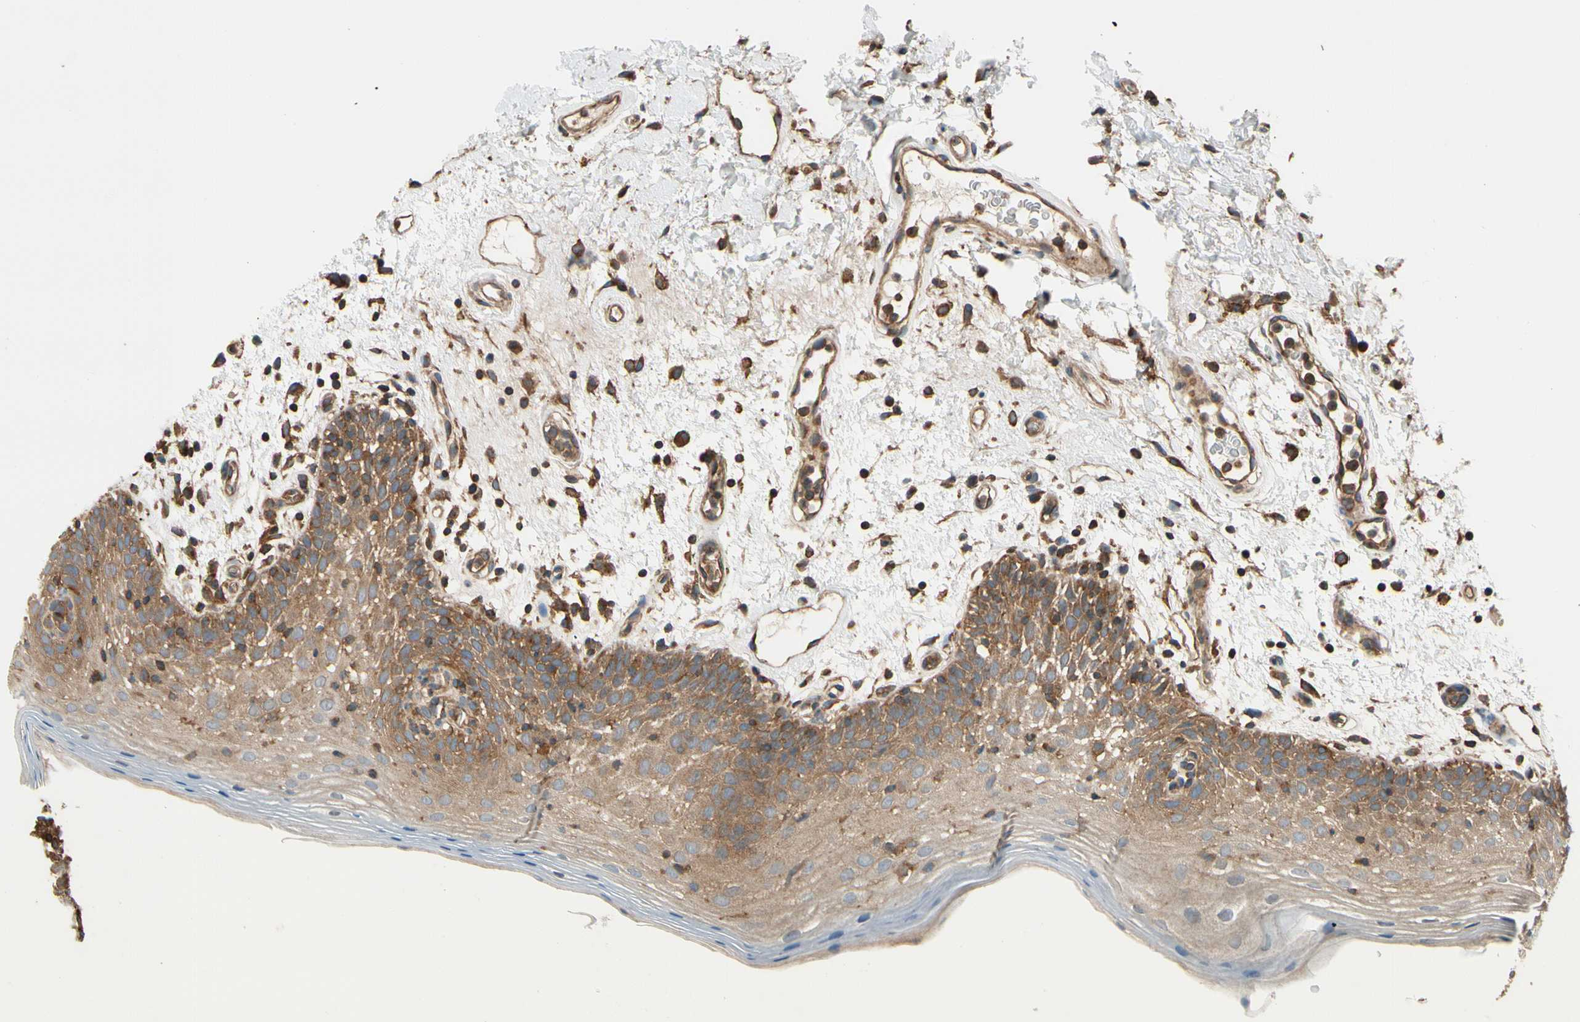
{"staining": {"intensity": "moderate", "quantity": "25%-75%", "location": "cytoplasmic/membranous"}, "tissue": "oral mucosa", "cell_type": "Squamous epithelial cells", "image_type": "normal", "snomed": [{"axis": "morphology", "description": "Normal tissue, NOS"}, {"axis": "morphology", "description": "Squamous cell carcinoma, NOS"}, {"axis": "topography", "description": "Skeletal muscle"}, {"axis": "topography", "description": "Oral tissue"}, {"axis": "topography", "description": "Head-Neck"}], "caption": "Immunohistochemical staining of benign oral mucosa demonstrates 25%-75% levels of moderate cytoplasmic/membranous protein staining in about 25%-75% of squamous epithelial cells.", "gene": "EPS15", "patient": {"sex": "male", "age": 71}}